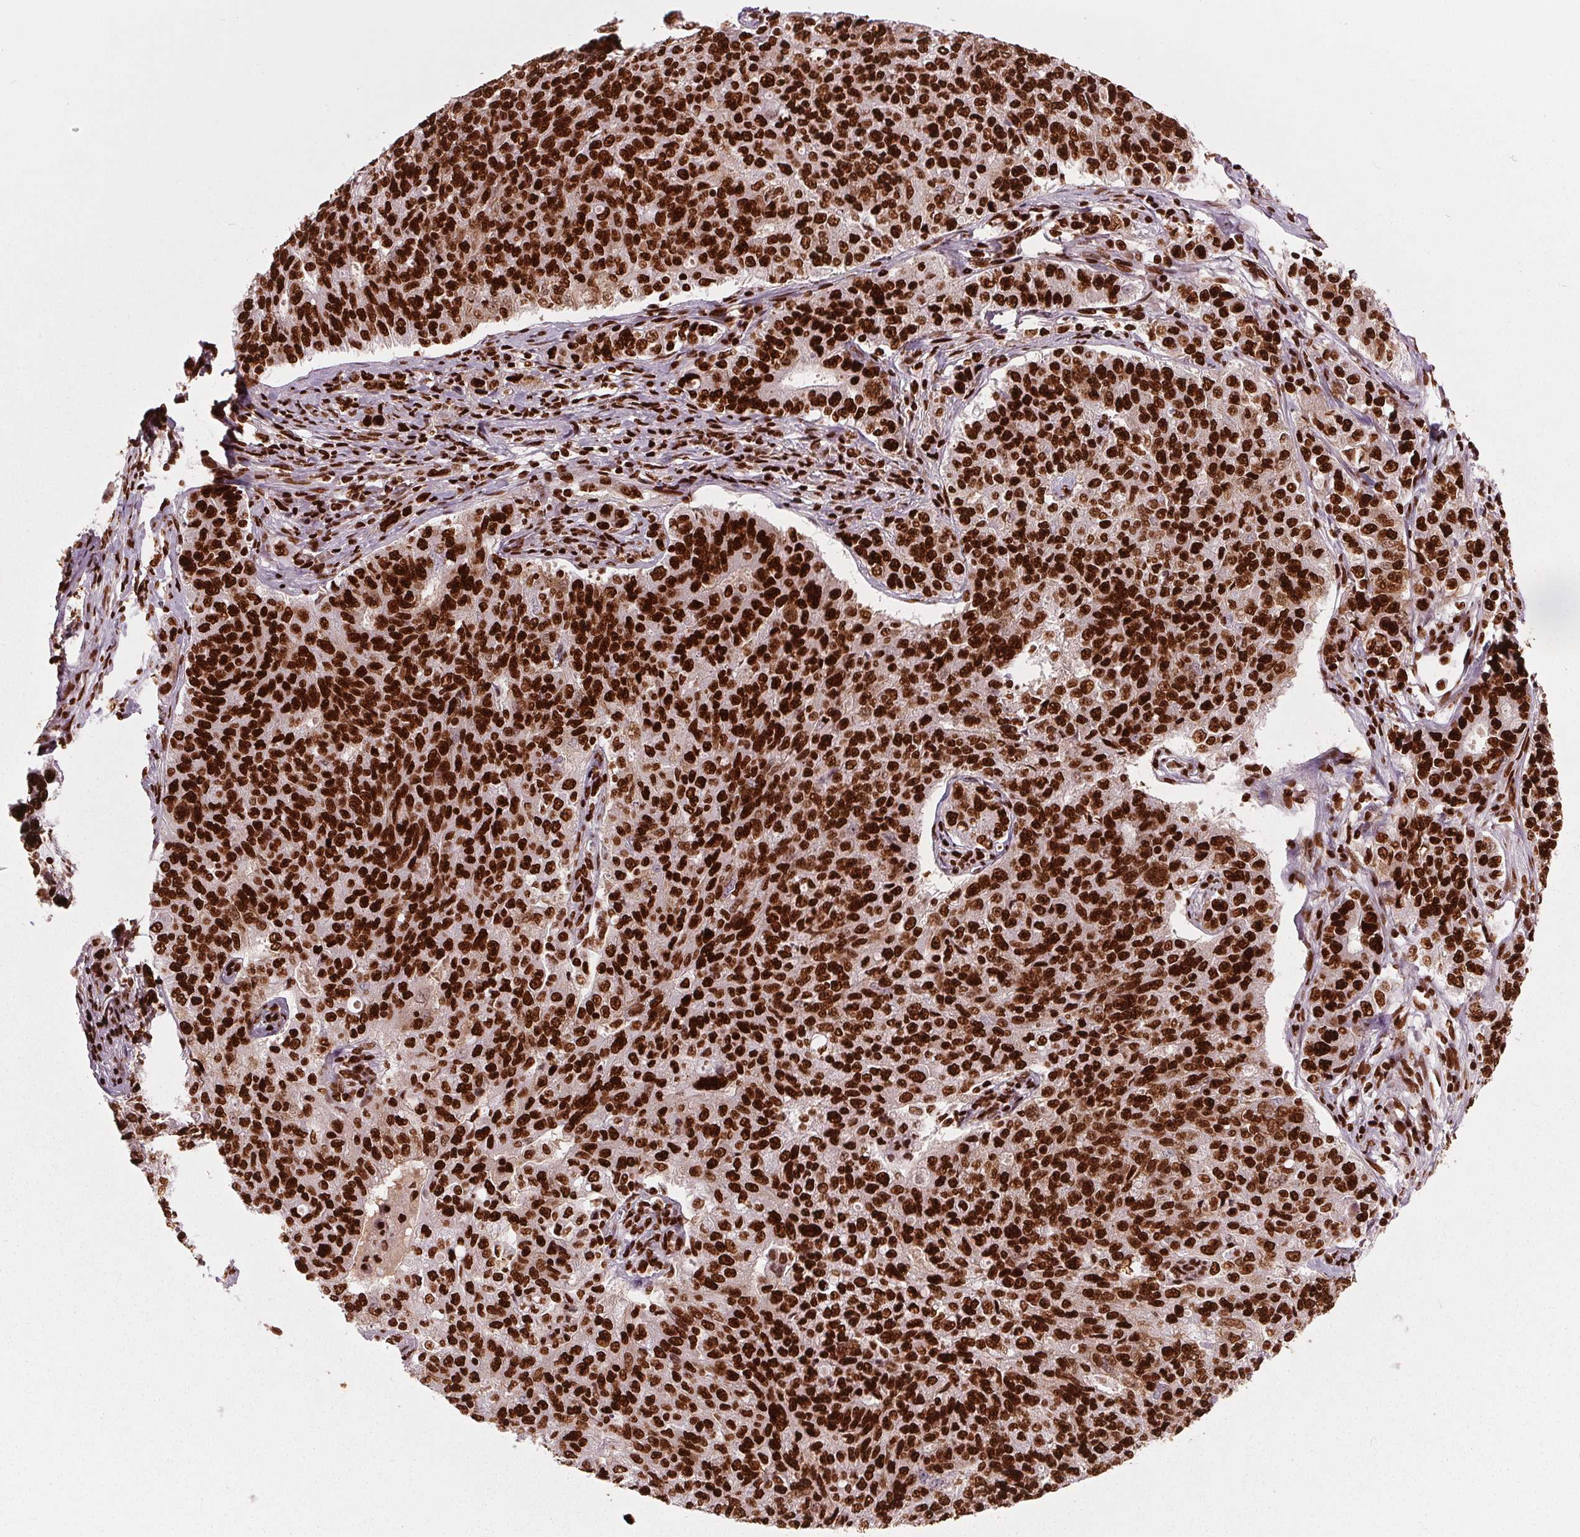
{"staining": {"intensity": "strong", "quantity": ">75%", "location": "nuclear"}, "tissue": "endometrial cancer", "cell_type": "Tumor cells", "image_type": "cancer", "snomed": [{"axis": "morphology", "description": "Adenocarcinoma, NOS"}, {"axis": "topography", "description": "Endometrium"}], "caption": "High-magnification brightfield microscopy of endometrial cancer stained with DAB (3,3'-diaminobenzidine) (brown) and counterstained with hematoxylin (blue). tumor cells exhibit strong nuclear positivity is identified in approximately>75% of cells.", "gene": "BRD4", "patient": {"sex": "female", "age": 43}}